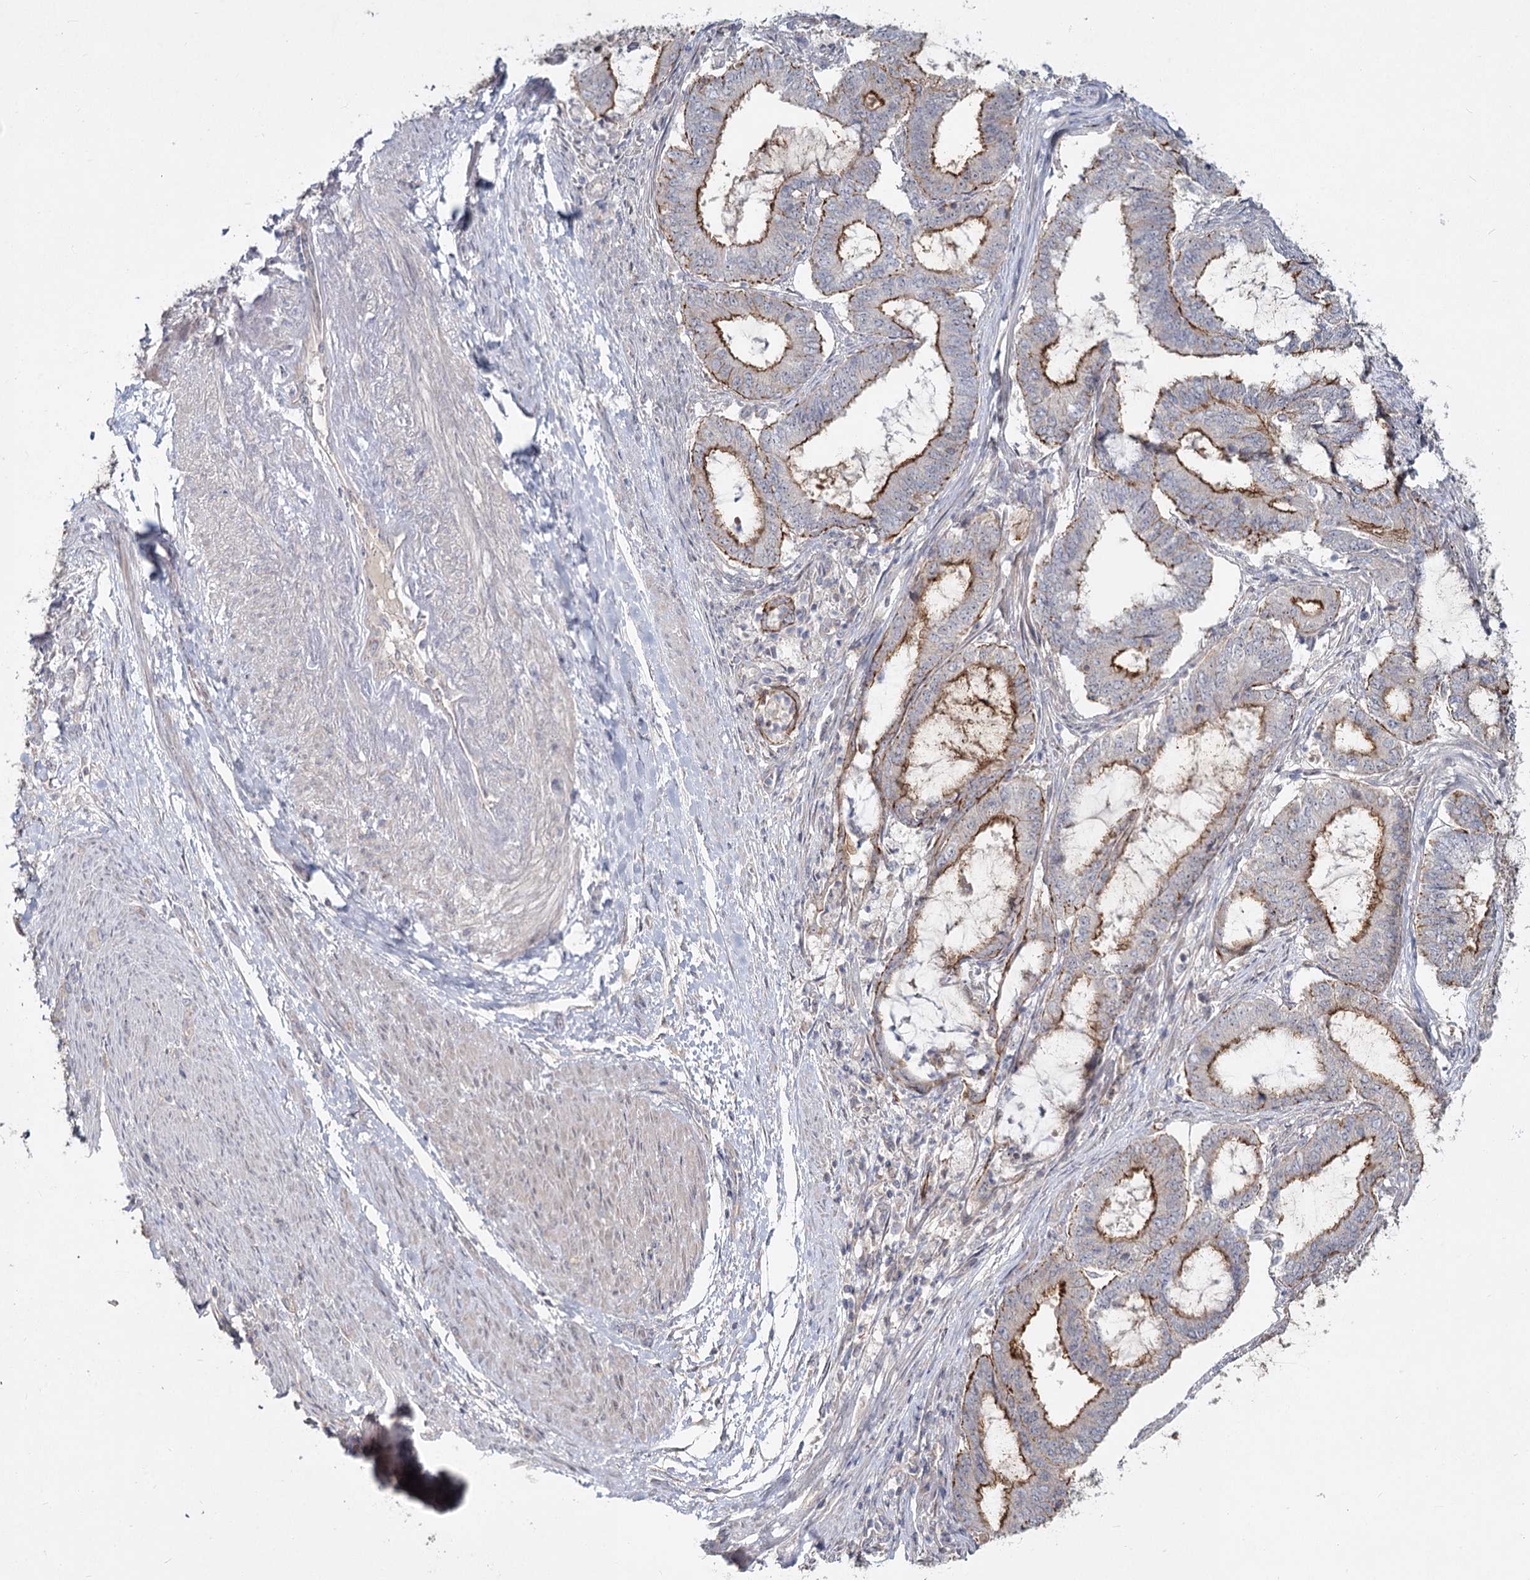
{"staining": {"intensity": "strong", "quantity": "25%-75%", "location": "cytoplasmic/membranous"}, "tissue": "endometrial cancer", "cell_type": "Tumor cells", "image_type": "cancer", "snomed": [{"axis": "morphology", "description": "Adenocarcinoma, NOS"}, {"axis": "topography", "description": "Endometrium"}], "caption": "Human endometrial cancer stained for a protein (brown) reveals strong cytoplasmic/membranous positive staining in approximately 25%-75% of tumor cells.", "gene": "ANGPTL5", "patient": {"sex": "female", "age": 51}}